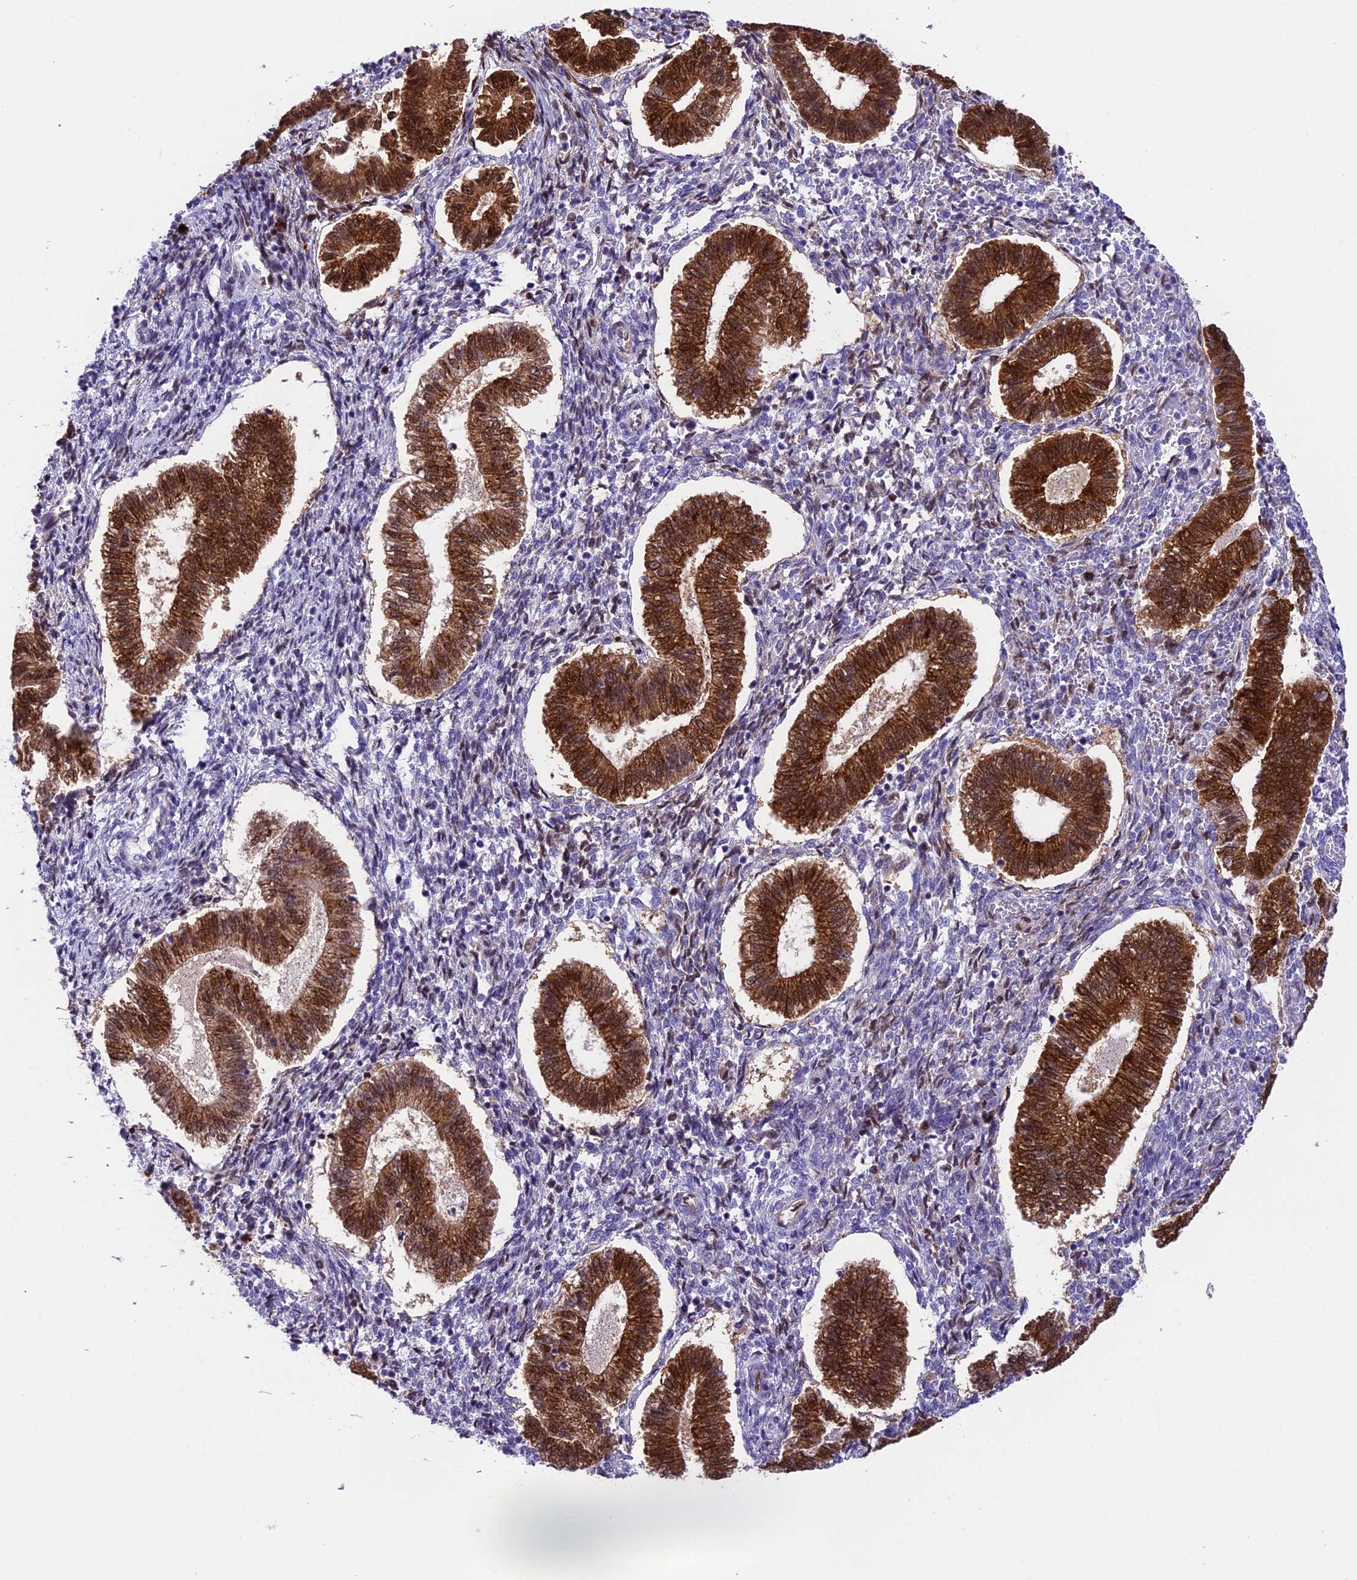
{"staining": {"intensity": "negative", "quantity": "none", "location": "none"}, "tissue": "endometrium", "cell_type": "Cells in endometrial stroma", "image_type": "normal", "snomed": [{"axis": "morphology", "description": "Normal tissue, NOS"}, {"axis": "topography", "description": "Endometrium"}], "caption": "This is an IHC photomicrograph of unremarkable human endometrium. There is no expression in cells in endometrial stroma.", "gene": "PRR15", "patient": {"sex": "female", "age": 25}}